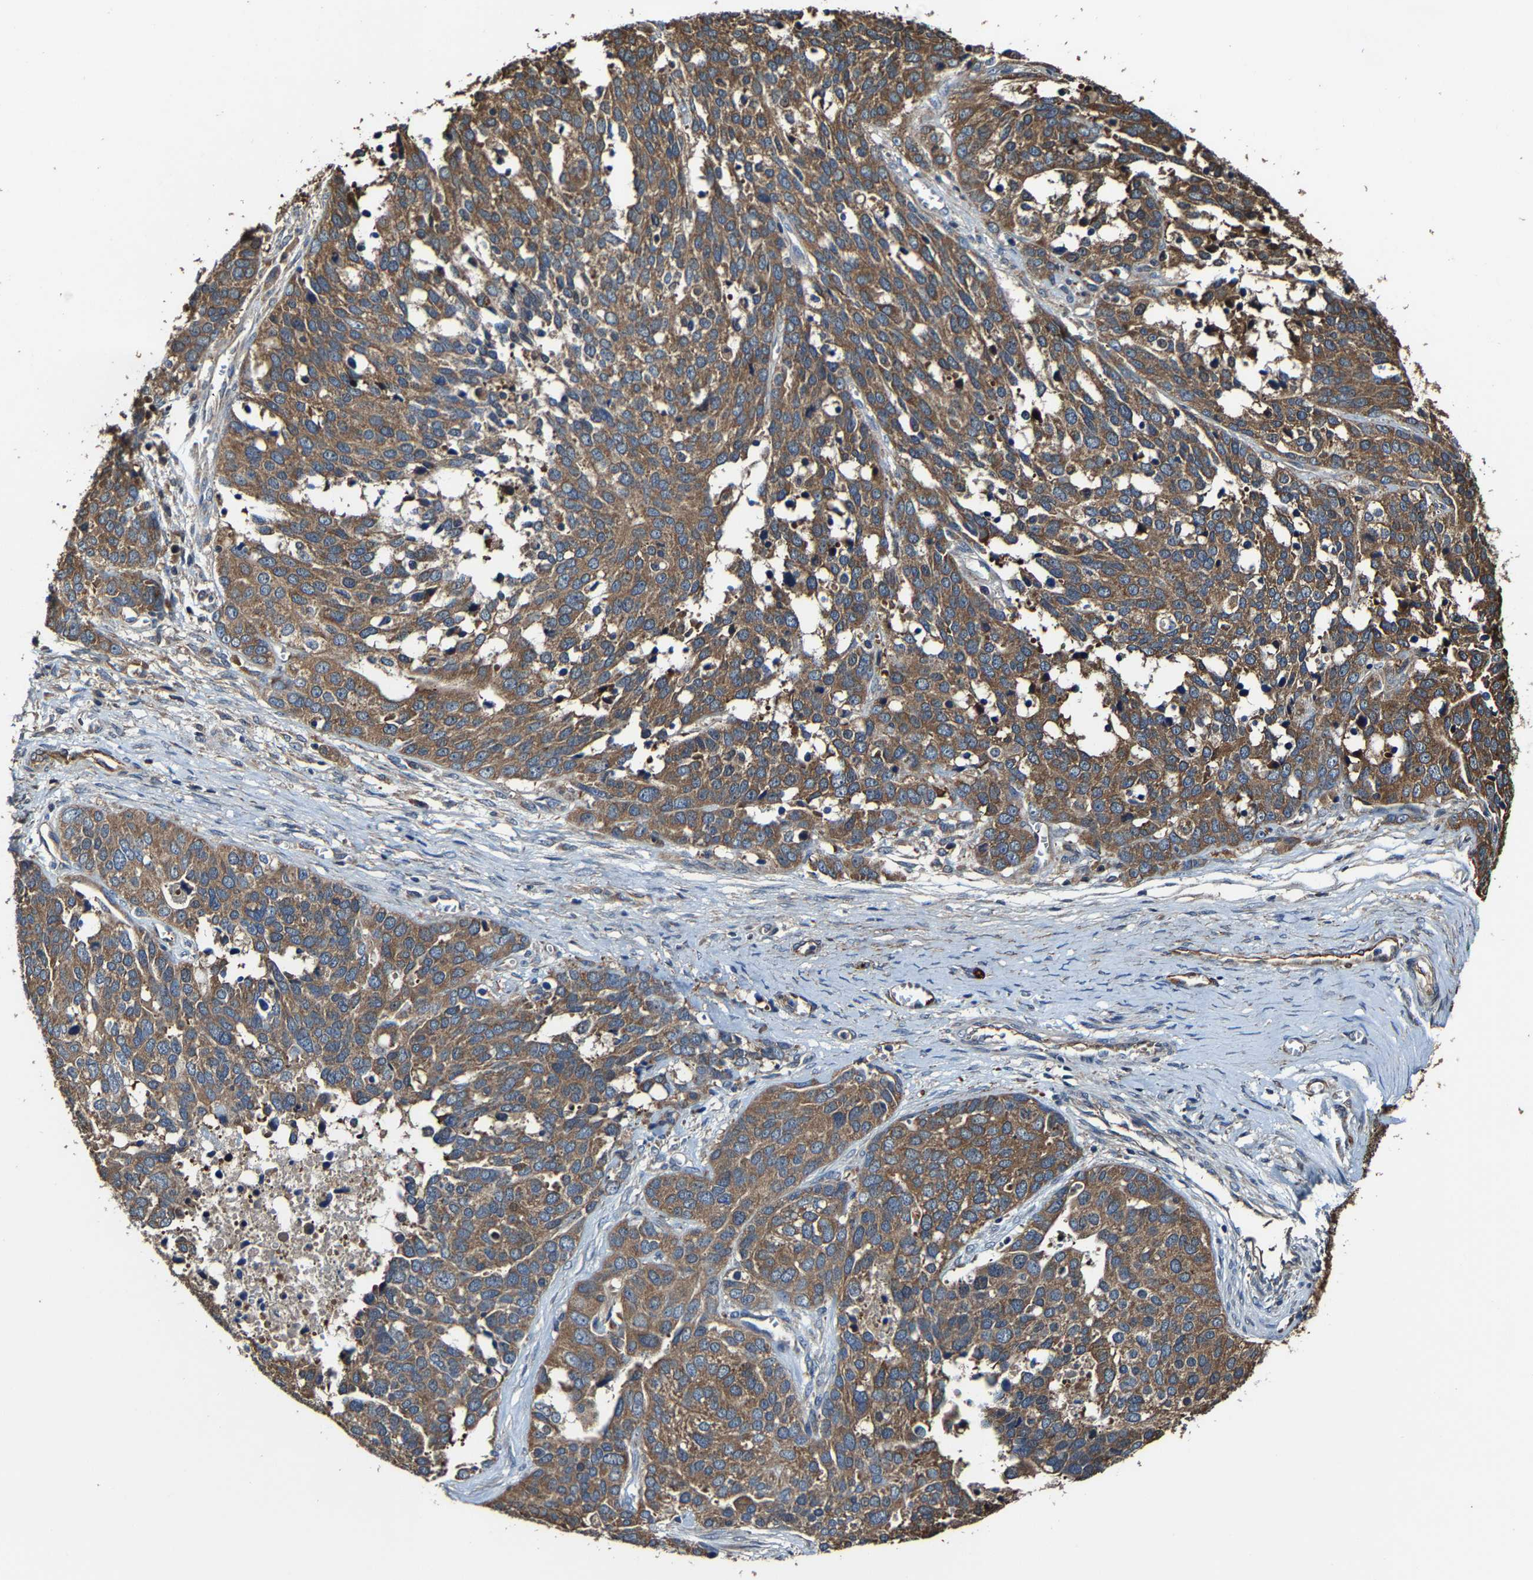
{"staining": {"intensity": "moderate", "quantity": ">75%", "location": "cytoplasmic/membranous"}, "tissue": "ovarian cancer", "cell_type": "Tumor cells", "image_type": "cancer", "snomed": [{"axis": "morphology", "description": "Cystadenocarcinoma, serous, NOS"}, {"axis": "topography", "description": "Ovary"}], "caption": "Ovarian serous cystadenocarcinoma tissue exhibits moderate cytoplasmic/membranous positivity in approximately >75% of tumor cells", "gene": "GFRA3", "patient": {"sex": "female", "age": 44}}